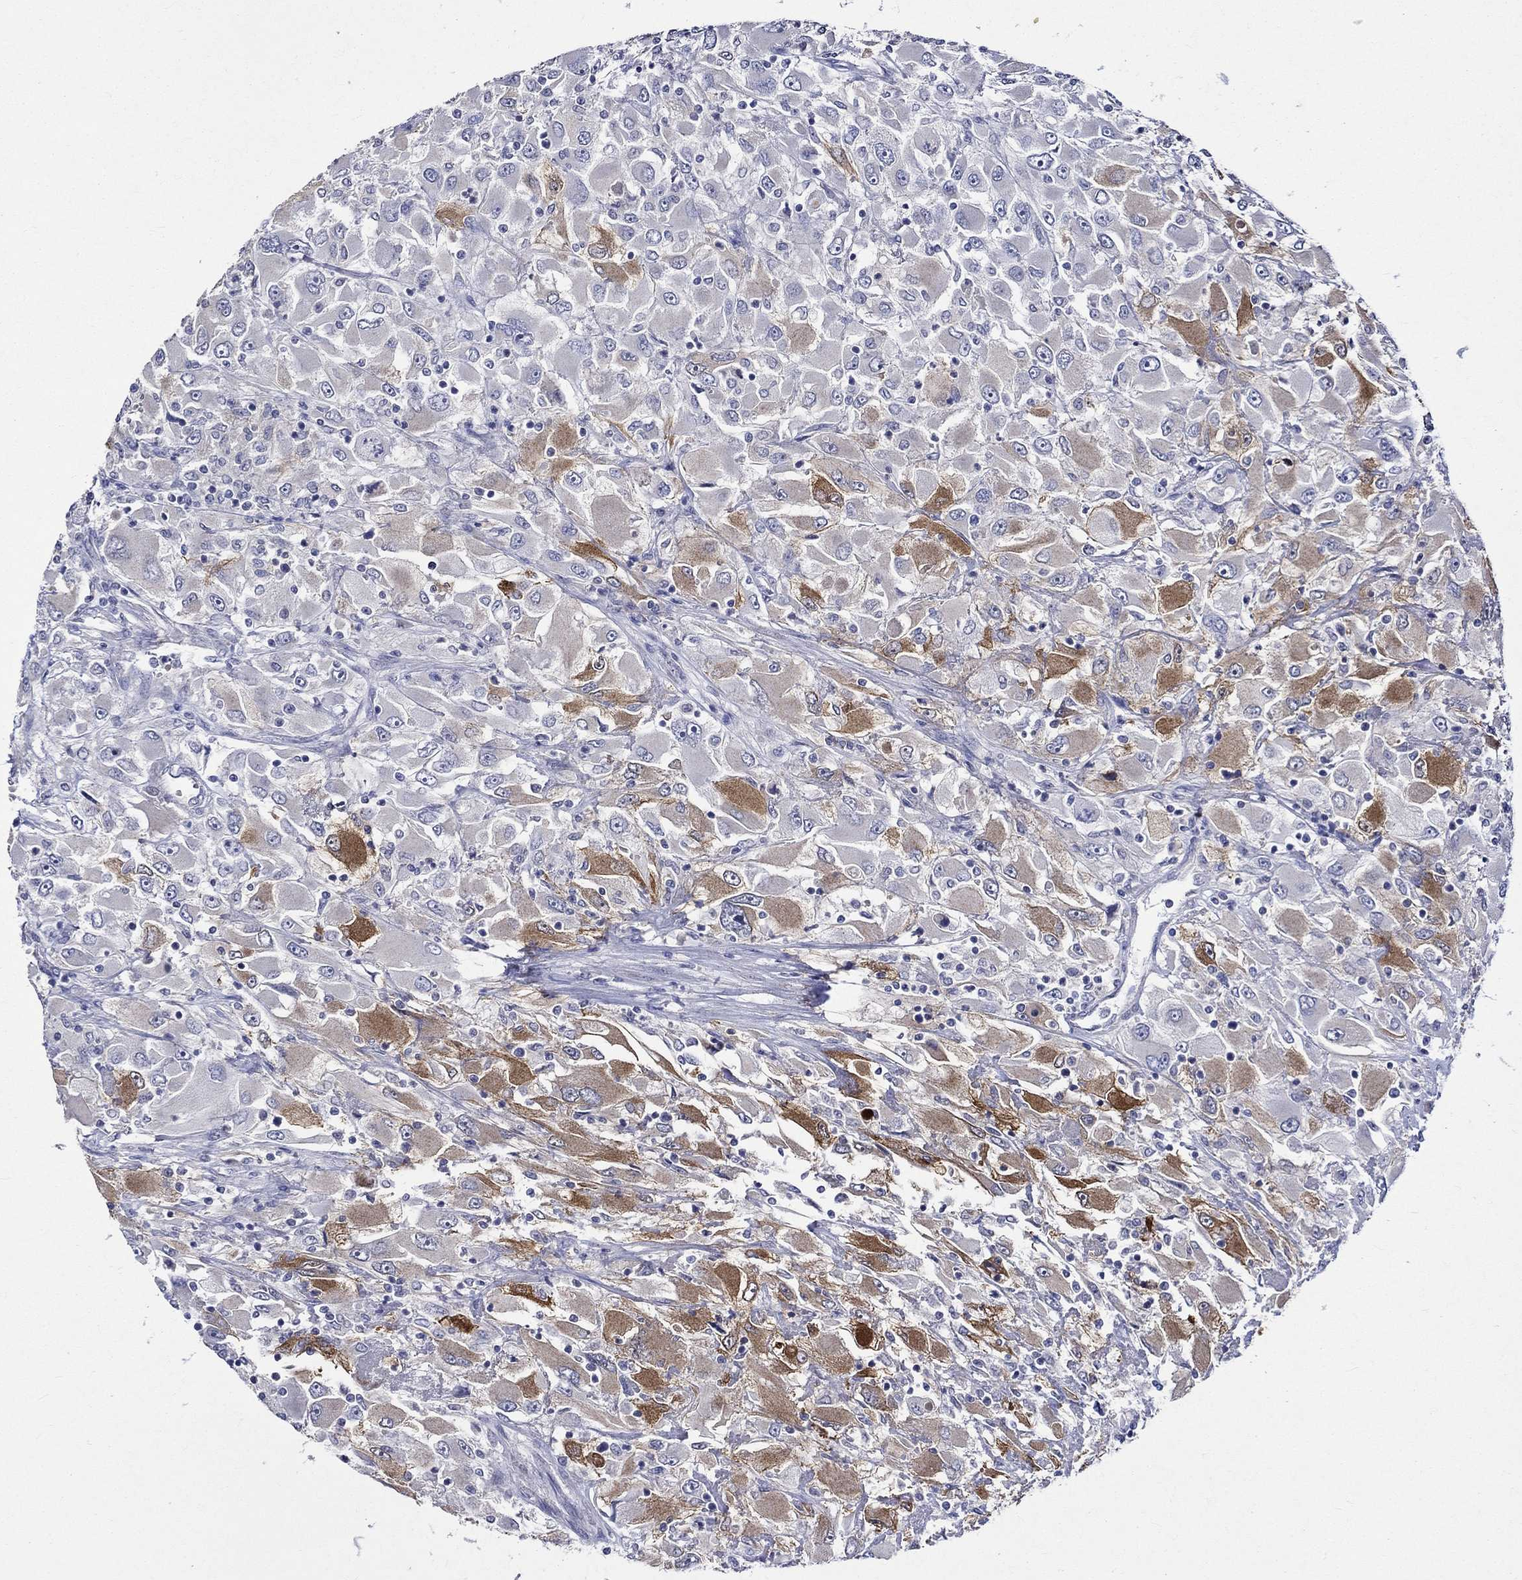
{"staining": {"intensity": "strong", "quantity": "25%-75%", "location": "cytoplasmic/membranous"}, "tissue": "renal cancer", "cell_type": "Tumor cells", "image_type": "cancer", "snomed": [{"axis": "morphology", "description": "Adenocarcinoma, NOS"}, {"axis": "topography", "description": "Kidney"}], "caption": "An IHC histopathology image of tumor tissue is shown. Protein staining in brown shows strong cytoplasmic/membranous positivity in adenocarcinoma (renal) within tumor cells.", "gene": "CRYAB", "patient": {"sex": "female", "age": 52}}